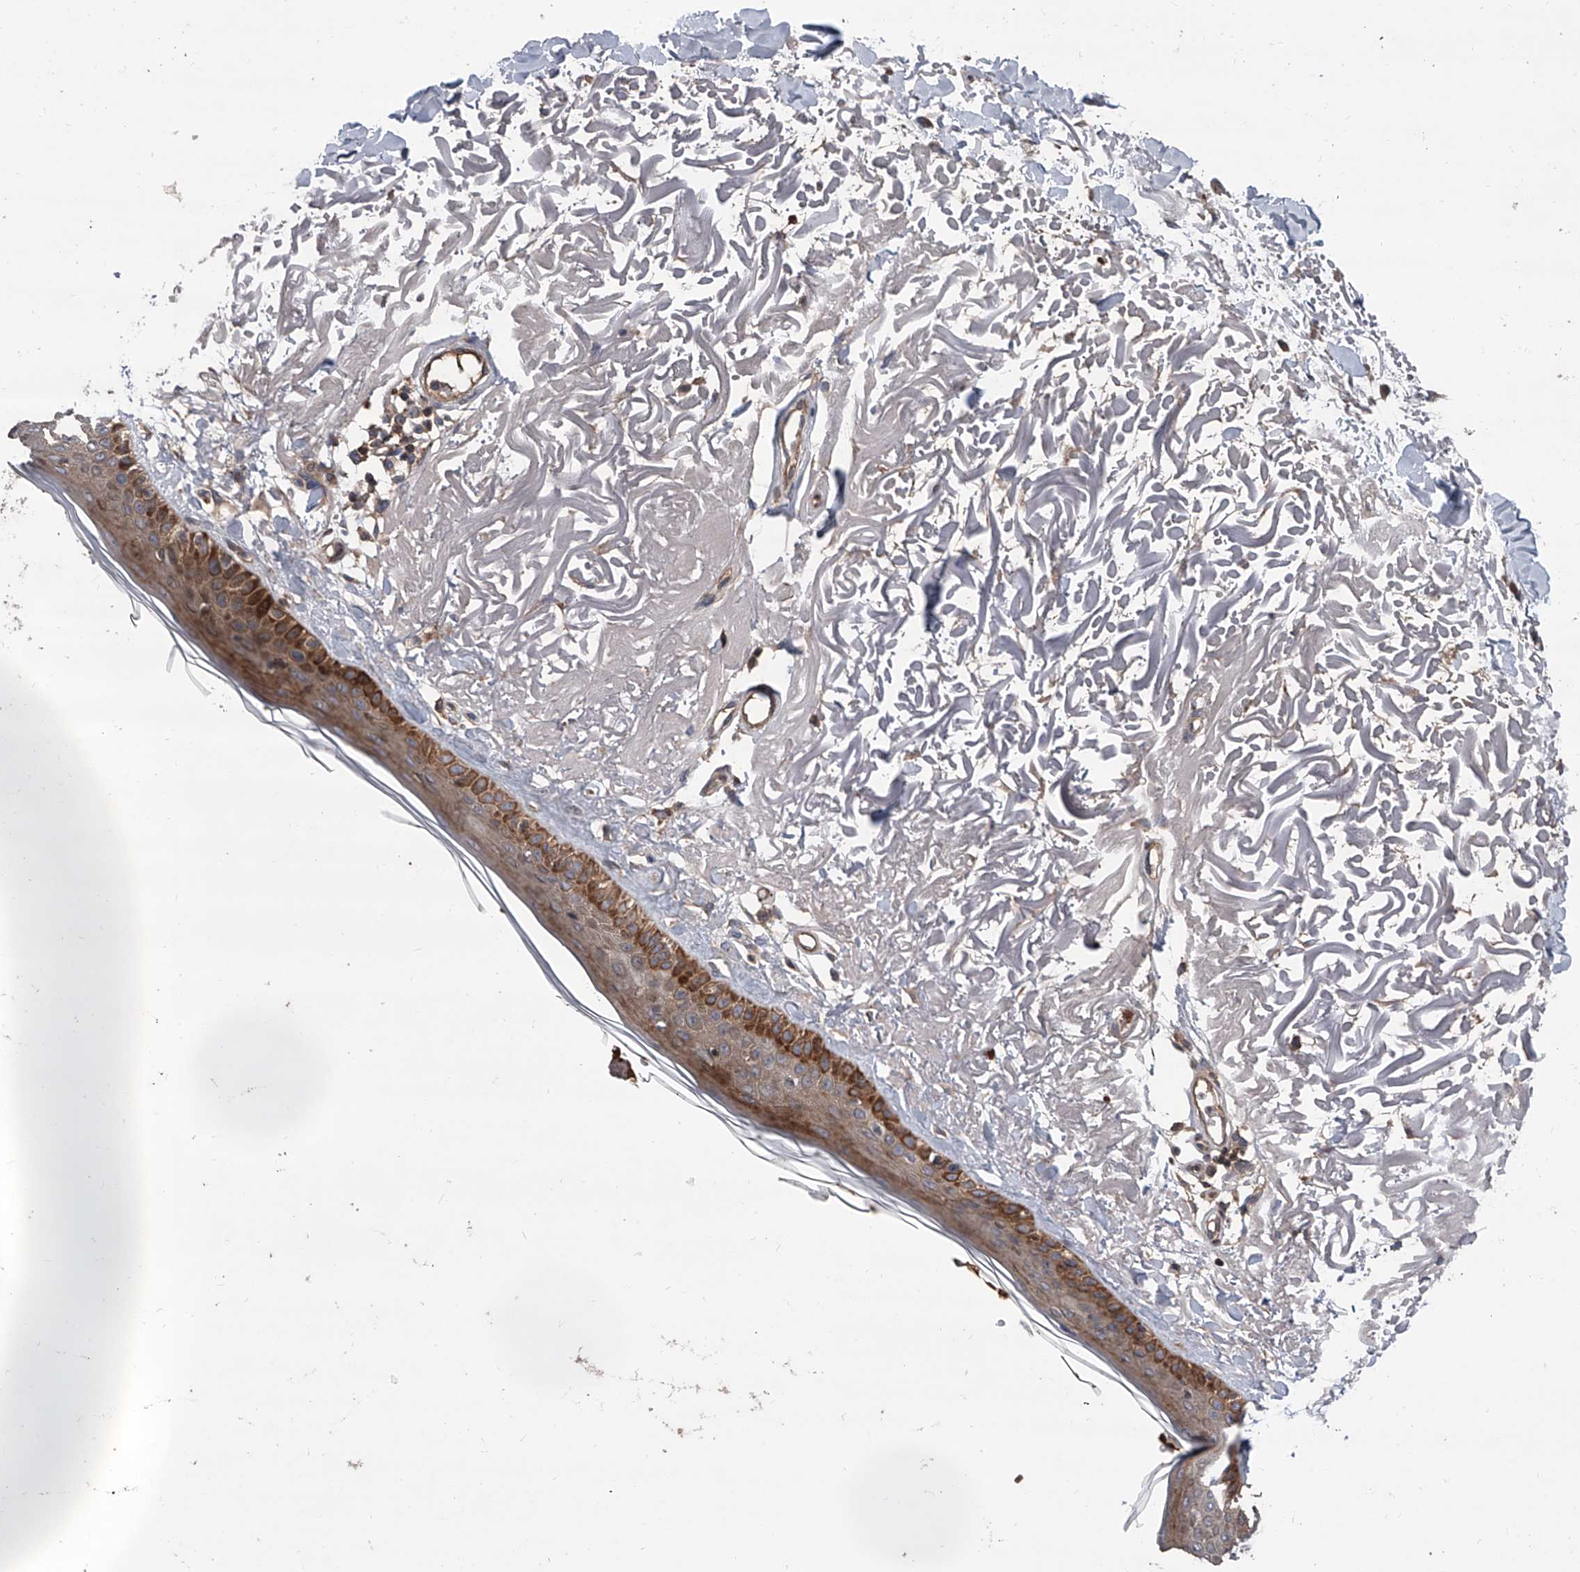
{"staining": {"intensity": "moderate", "quantity": ">75%", "location": "cytoplasmic/membranous"}, "tissue": "skin", "cell_type": "Fibroblasts", "image_type": "normal", "snomed": [{"axis": "morphology", "description": "Normal tissue, NOS"}, {"axis": "topography", "description": "Skin"}, {"axis": "topography", "description": "Skeletal muscle"}], "caption": "A histopathology image showing moderate cytoplasmic/membranous expression in approximately >75% of fibroblasts in normal skin, as visualized by brown immunohistochemical staining.", "gene": "USP47", "patient": {"sex": "male", "age": 83}}